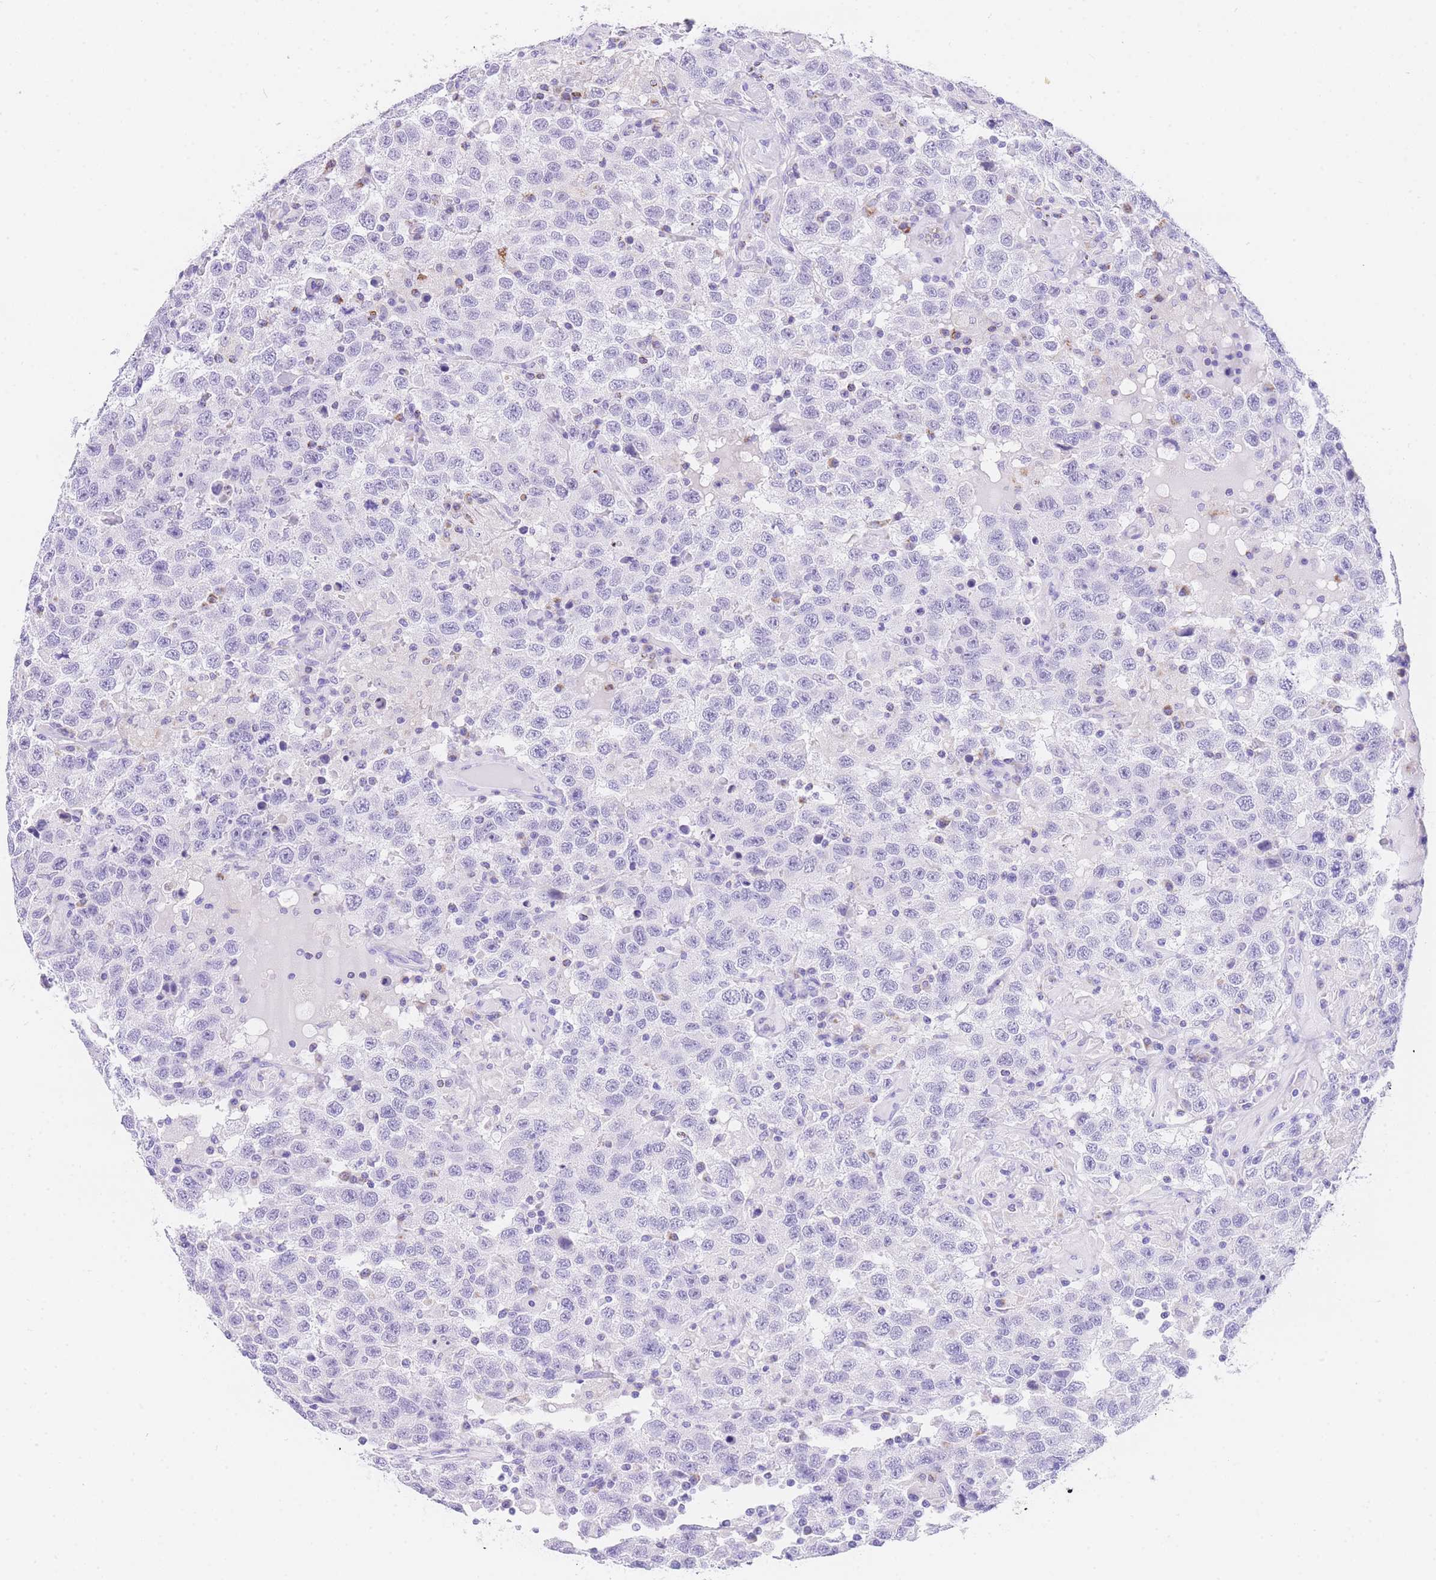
{"staining": {"intensity": "negative", "quantity": "none", "location": "none"}, "tissue": "testis cancer", "cell_type": "Tumor cells", "image_type": "cancer", "snomed": [{"axis": "morphology", "description": "Seminoma, NOS"}, {"axis": "topography", "description": "Testis"}], "caption": "Immunohistochemical staining of testis seminoma shows no significant staining in tumor cells.", "gene": "NKD2", "patient": {"sex": "male", "age": 41}}